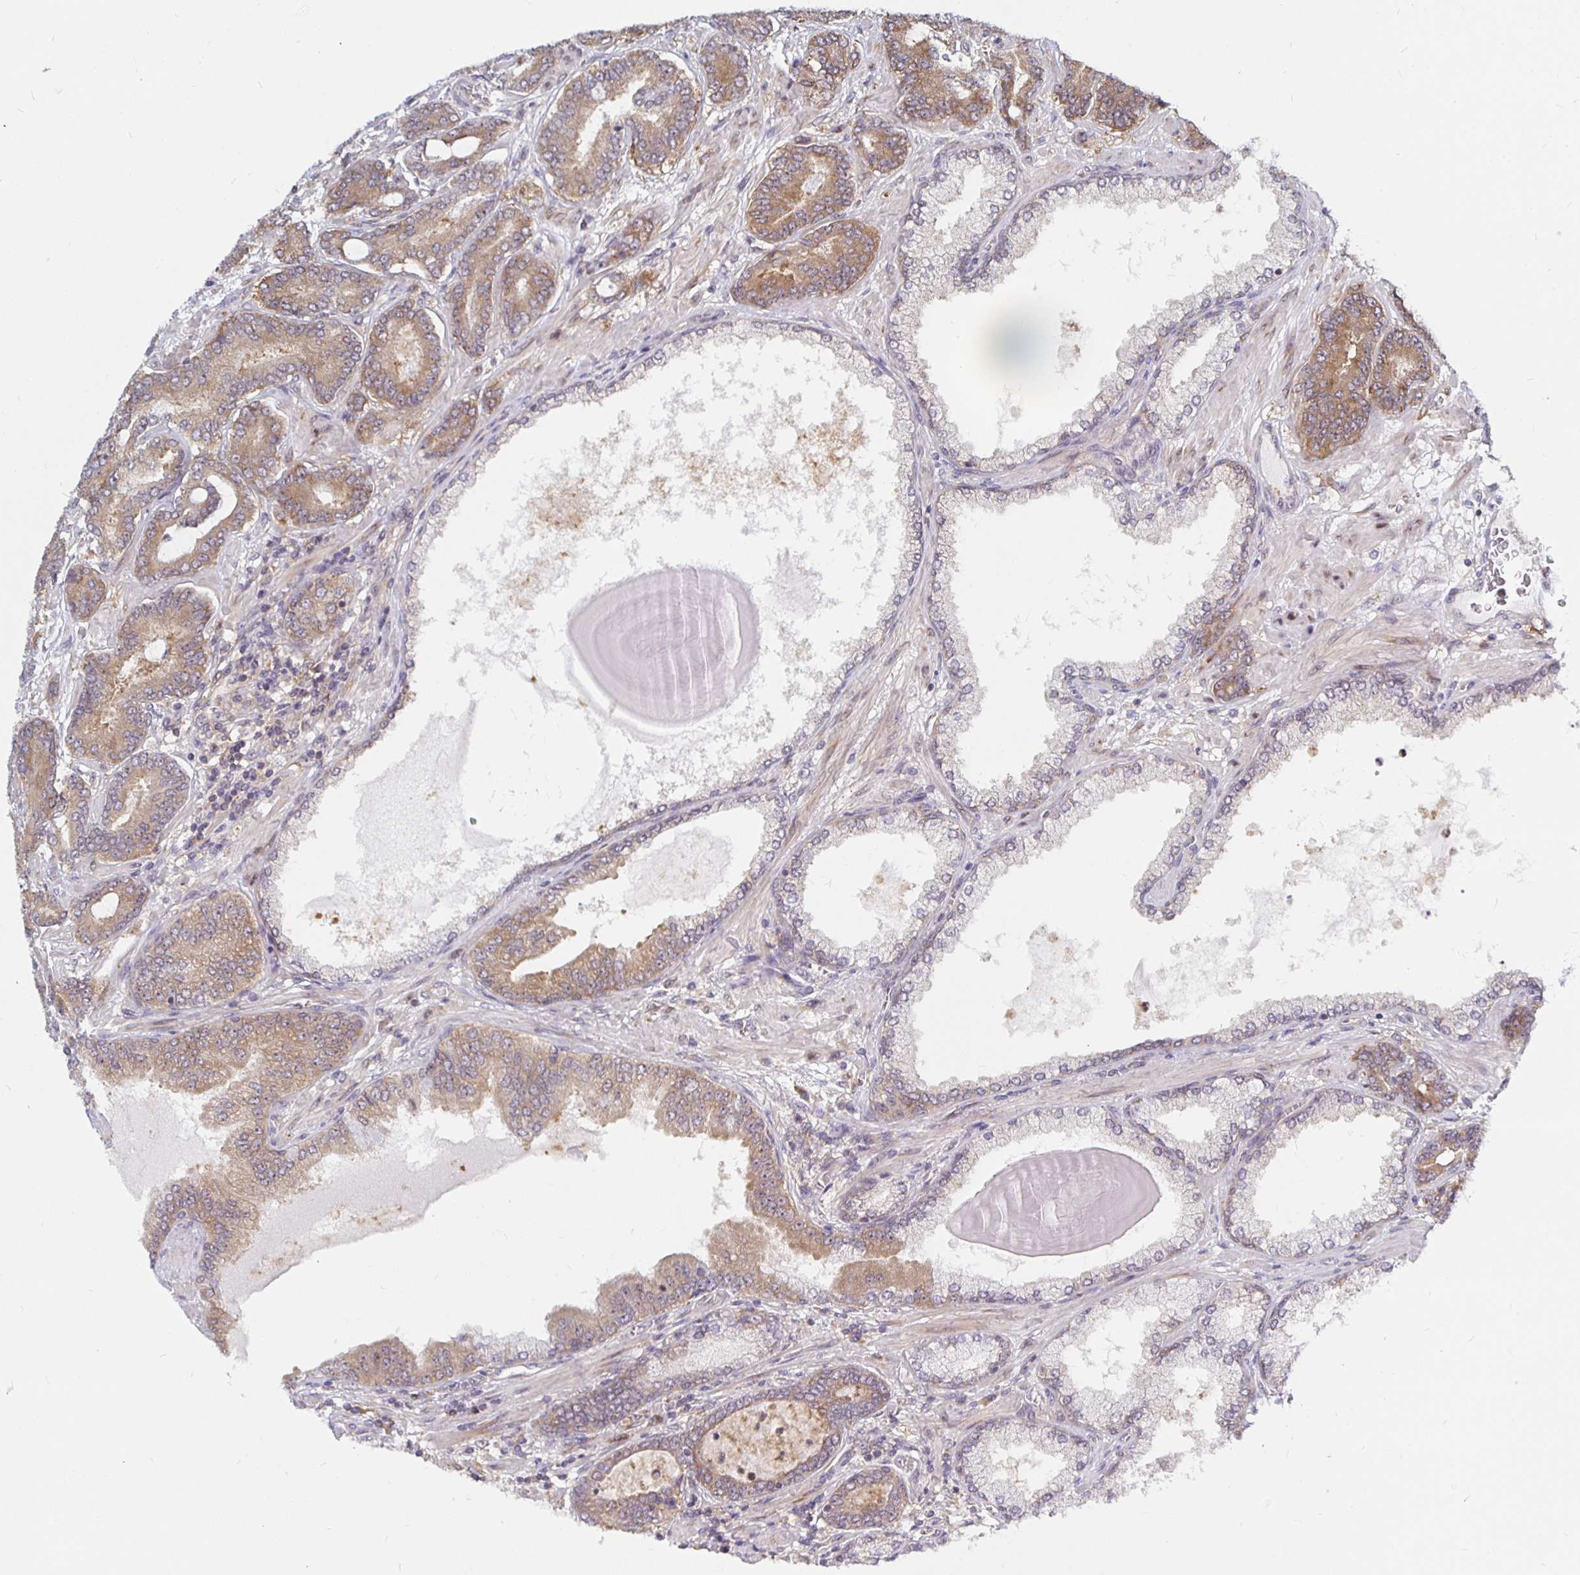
{"staining": {"intensity": "moderate", "quantity": "25%-75%", "location": "cytoplasmic/membranous"}, "tissue": "prostate cancer", "cell_type": "Tumor cells", "image_type": "cancer", "snomed": [{"axis": "morphology", "description": "Adenocarcinoma, High grade"}, {"axis": "topography", "description": "Prostate"}], "caption": "Immunohistochemical staining of high-grade adenocarcinoma (prostate) demonstrates moderate cytoplasmic/membranous protein staining in approximately 25%-75% of tumor cells. (DAB (3,3'-diaminobenzidine) IHC, brown staining for protein, blue staining for nuclei).", "gene": "PDAP1", "patient": {"sex": "male", "age": 62}}